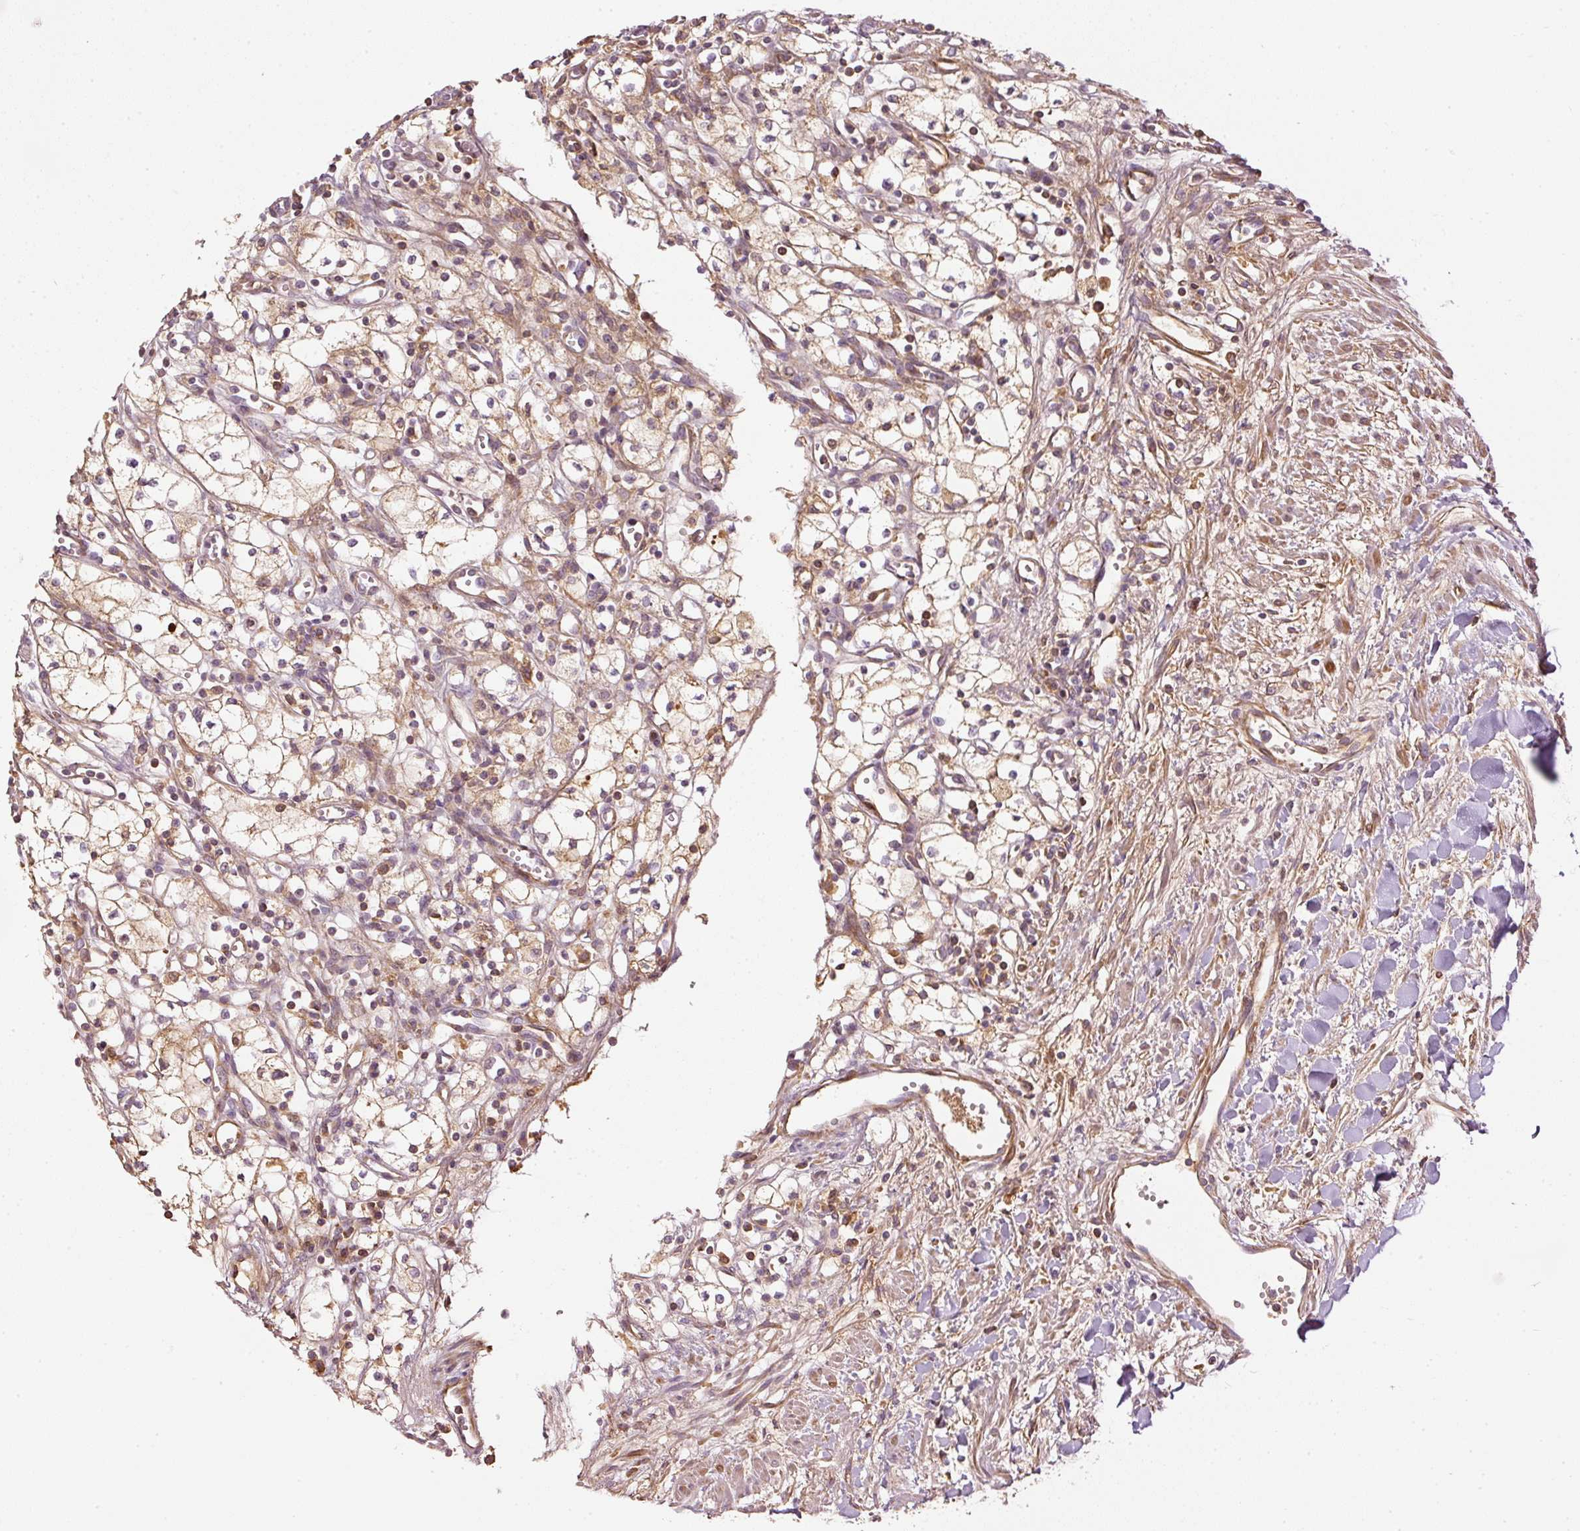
{"staining": {"intensity": "weak", "quantity": ">75%", "location": "cytoplasmic/membranous"}, "tissue": "renal cancer", "cell_type": "Tumor cells", "image_type": "cancer", "snomed": [{"axis": "morphology", "description": "Adenocarcinoma, NOS"}, {"axis": "topography", "description": "Kidney"}], "caption": "Approximately >75% of tumor cells in human renal adenocarcinoma demonstrate weak cytoplasmic/membranous protein expression as visualized by brown immunohistochemical staining.", "gene": "SERPING1", "patient": {"sex": "male", "age": 59}}